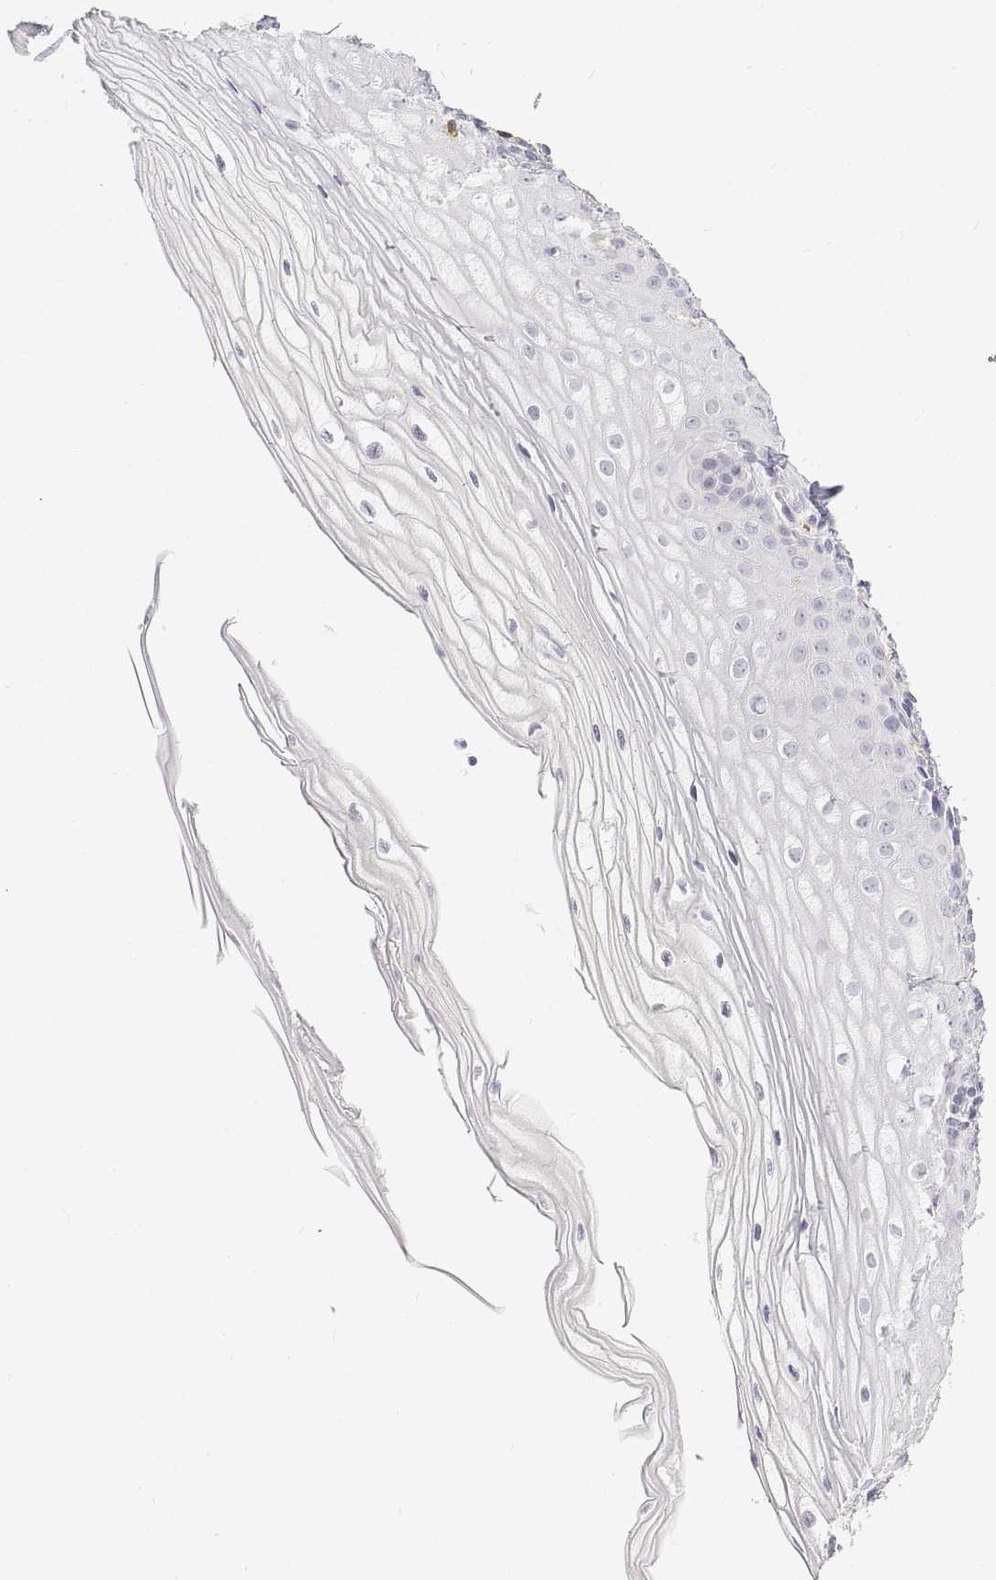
{"staining": {"intensity": "negative", "quantity": "none", "location": "none"}, "tissue": "vagina", "cell_type": "Squamous epithelial cells", "image_type": "normal", "snomed": [{"axis": "morphology", "description": "Normal tissue, NOS"}, {"axis": "topography", "description": "Vagina"}], "caption": "A high-resolution image shows immunohistochemistry (IHC) staining of normal vagina, which demonstrates no significant positivity in squamous epithelial cells.", "gene": "CD3E", "patient": {"sex": "female", "age": 52}}